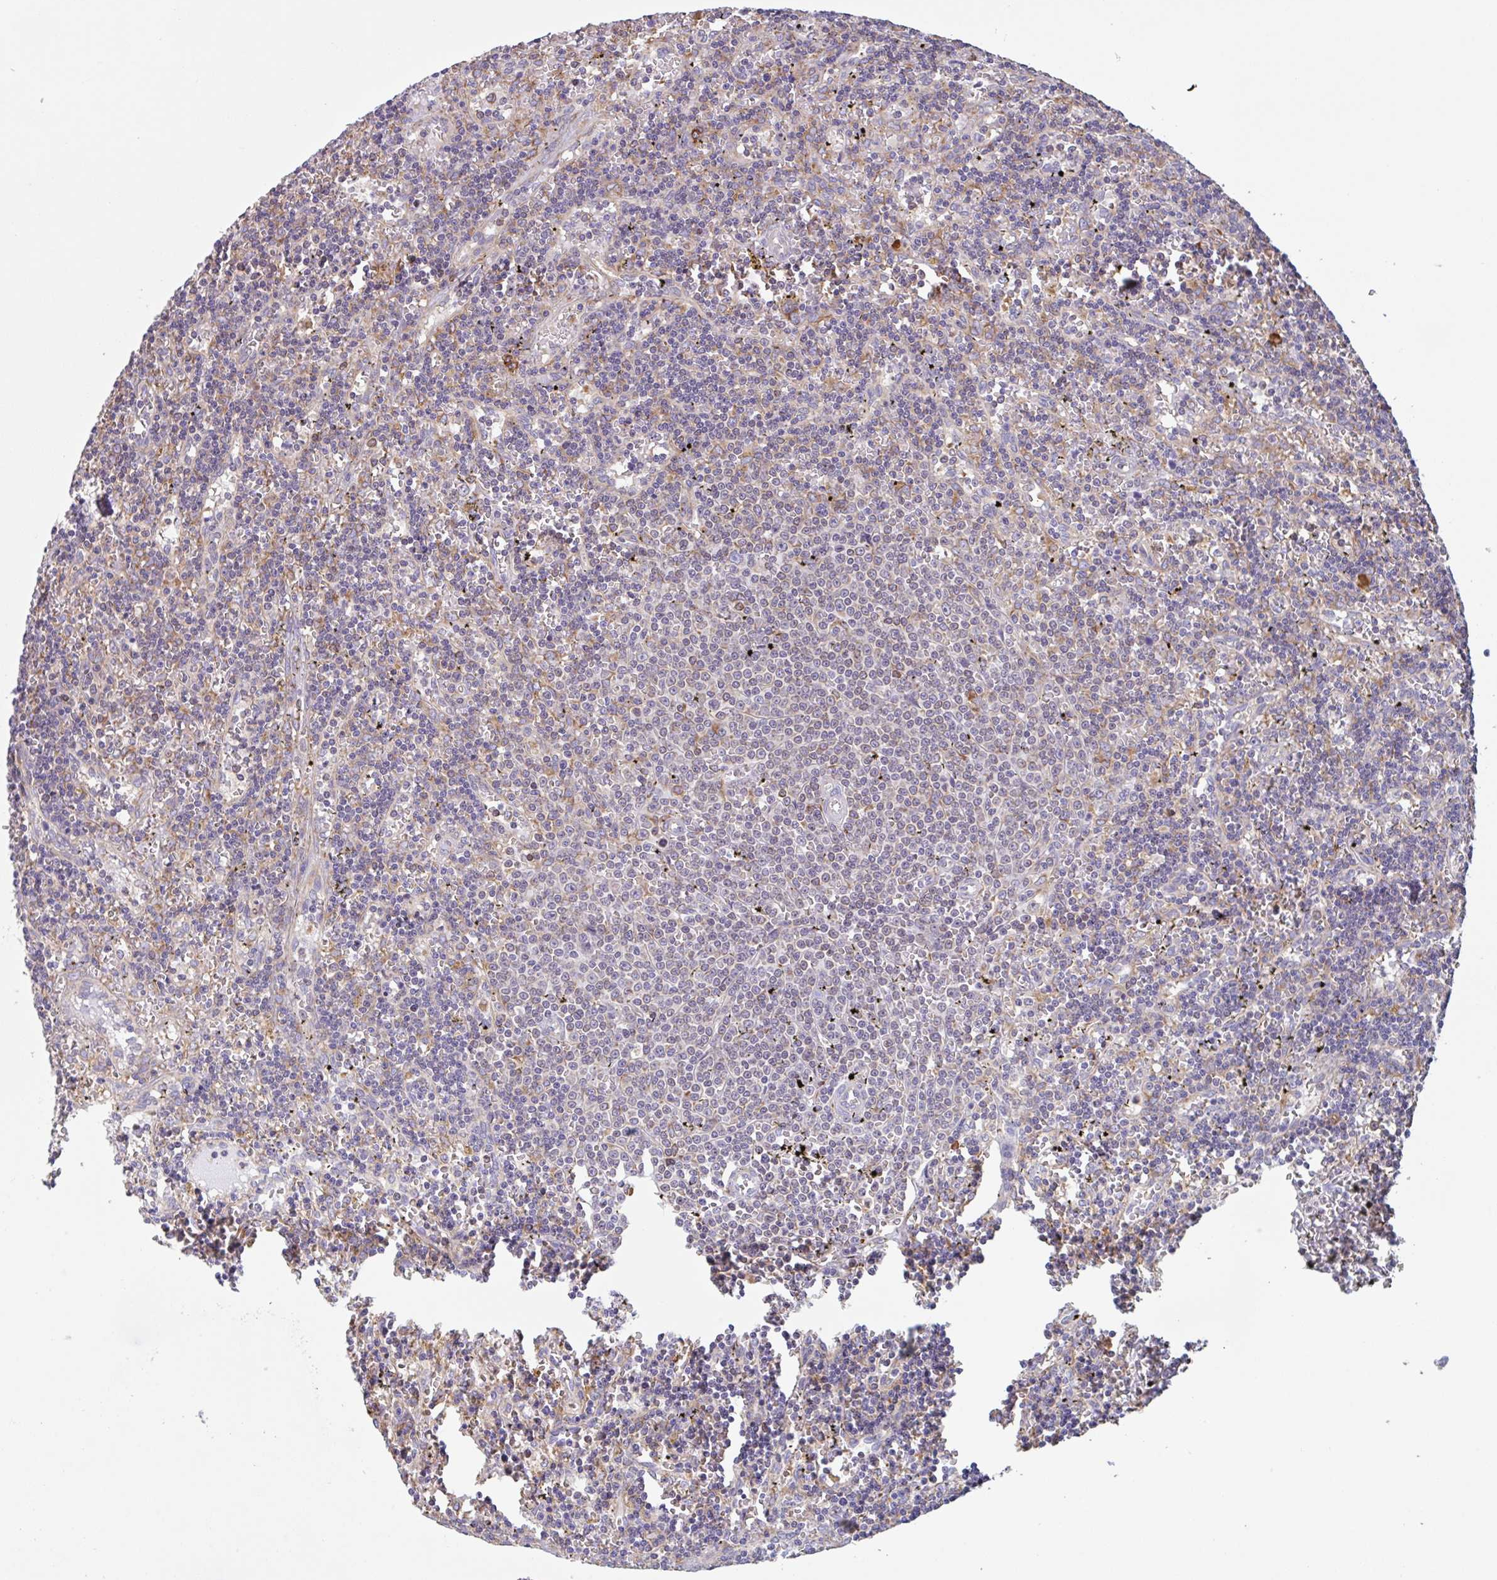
{"staining": {"intensity": "negative", "quantity": "none", "location": "none"}, "tissue": "lymphoma", "cell_type": "Tumor cells", "image_type": "cancer", "snomed": [{"axis": "morphology", "description": "Malignant lymphoma, non-Hodgkin's type, Low grade"}, {"axis": "topography", "description": "Spleen"}], "caption": "Immunohistochemistry of human low-grade malignant lymphoma, non-Hodgkin's type displays no expression in tumor cells.", "gene": "DOK4", "patient": {"sex": "male", "age": 60}}